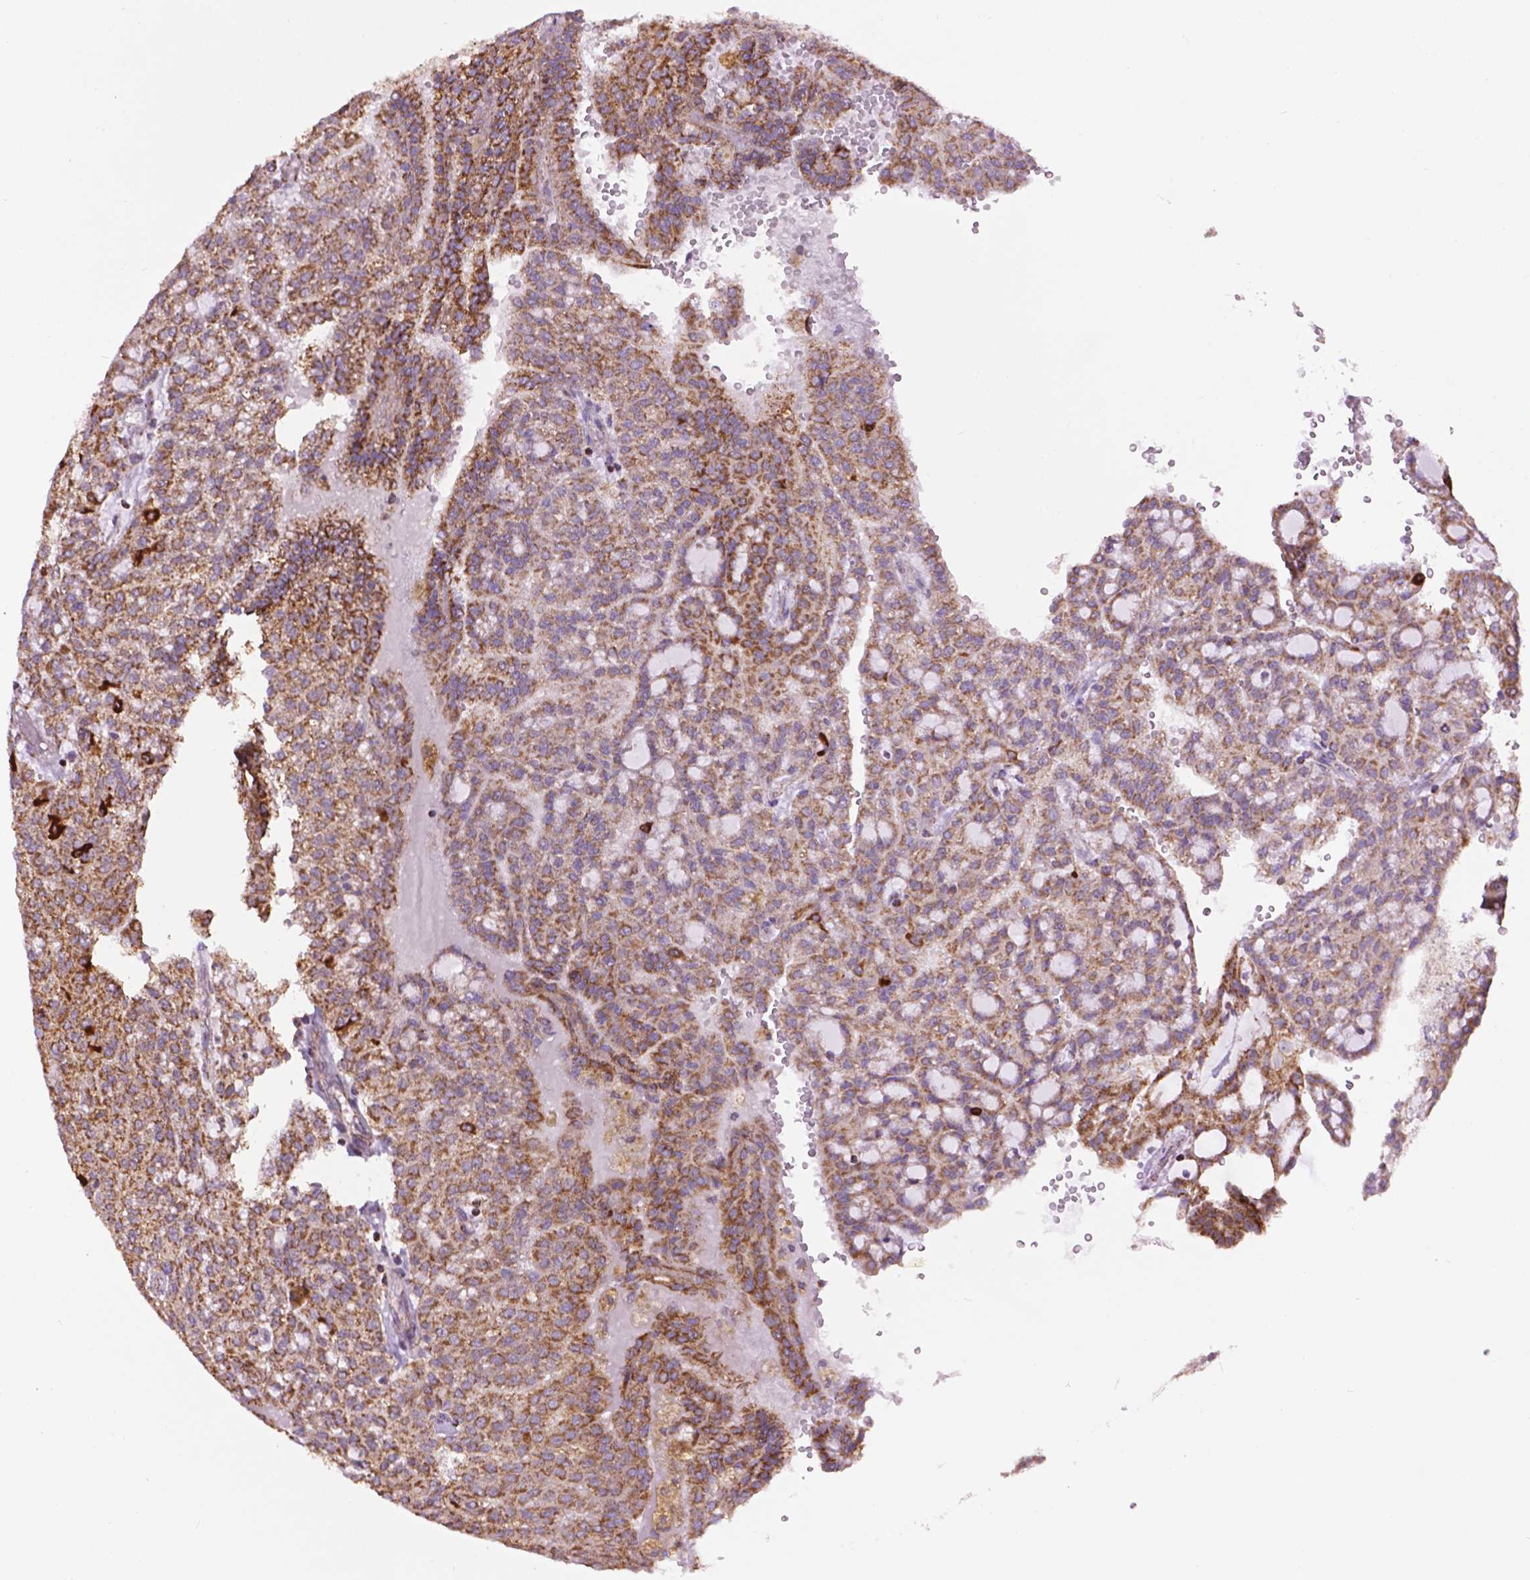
{"staining": {"intensity": "strong", "quantity": ">75%", "location": "cytoplasmic/membranous"}, "tissue": "renal cancer", "cell_type": "Tumor cells", "image_type": "cancer", "snomed": [{"axis": "morphology", "description": "Adenocarcinoma, NOS"}, {"axis": "topography", "description": "Kidney"}], "caption": "Immunohistochemical staining of renal cancer displays strong cytoplasmic/membranous protein staining in approximately >75% of tumor cells.", "gene": "PYCR3", "patient": {"sex": "male", "age": 63}}